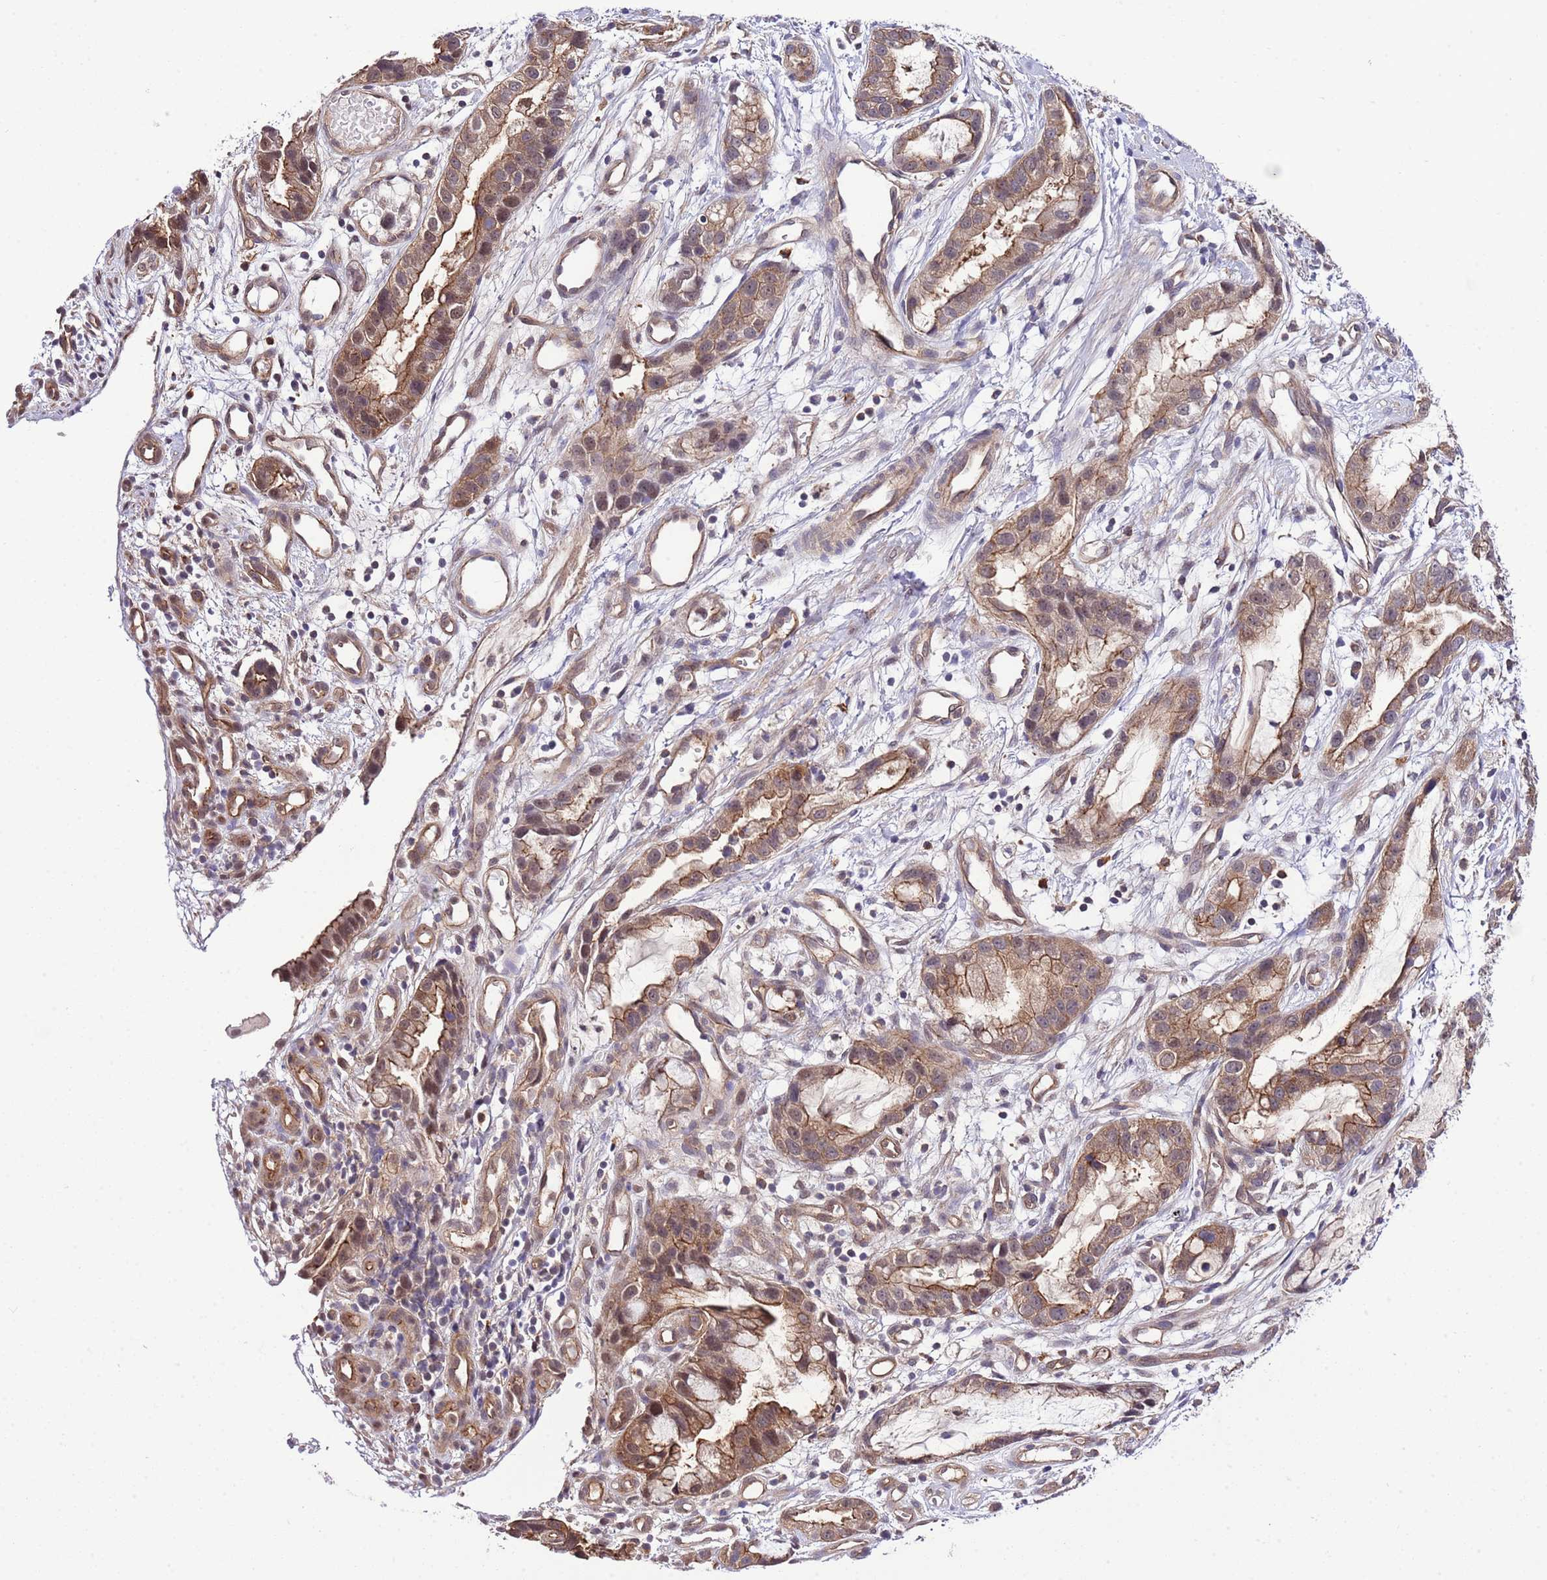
{"staining": {"intensity": "moderate", "quantity": ">75%", "location": "cytoplasmic/membranous"}, "tissue": "stomach cancer", "cell_type": "Tumor cells", "image_type": "cancer", "snomed": [{"axis": "morphology", "description": "Adenocarcinoma, NOS"}, {"axis": "topography", "description": "Stomach"}], "caption": "DAB (3,3'-diaminobenzidine) immunohistochemical staining of stomach cancer (adenocarcinoma) shows moderate cytoplasmic/membranous protein staining in approximately >75% of tumor cells.", "gene": "DONSON", "patient": {"sex": "male", "age": 55}}